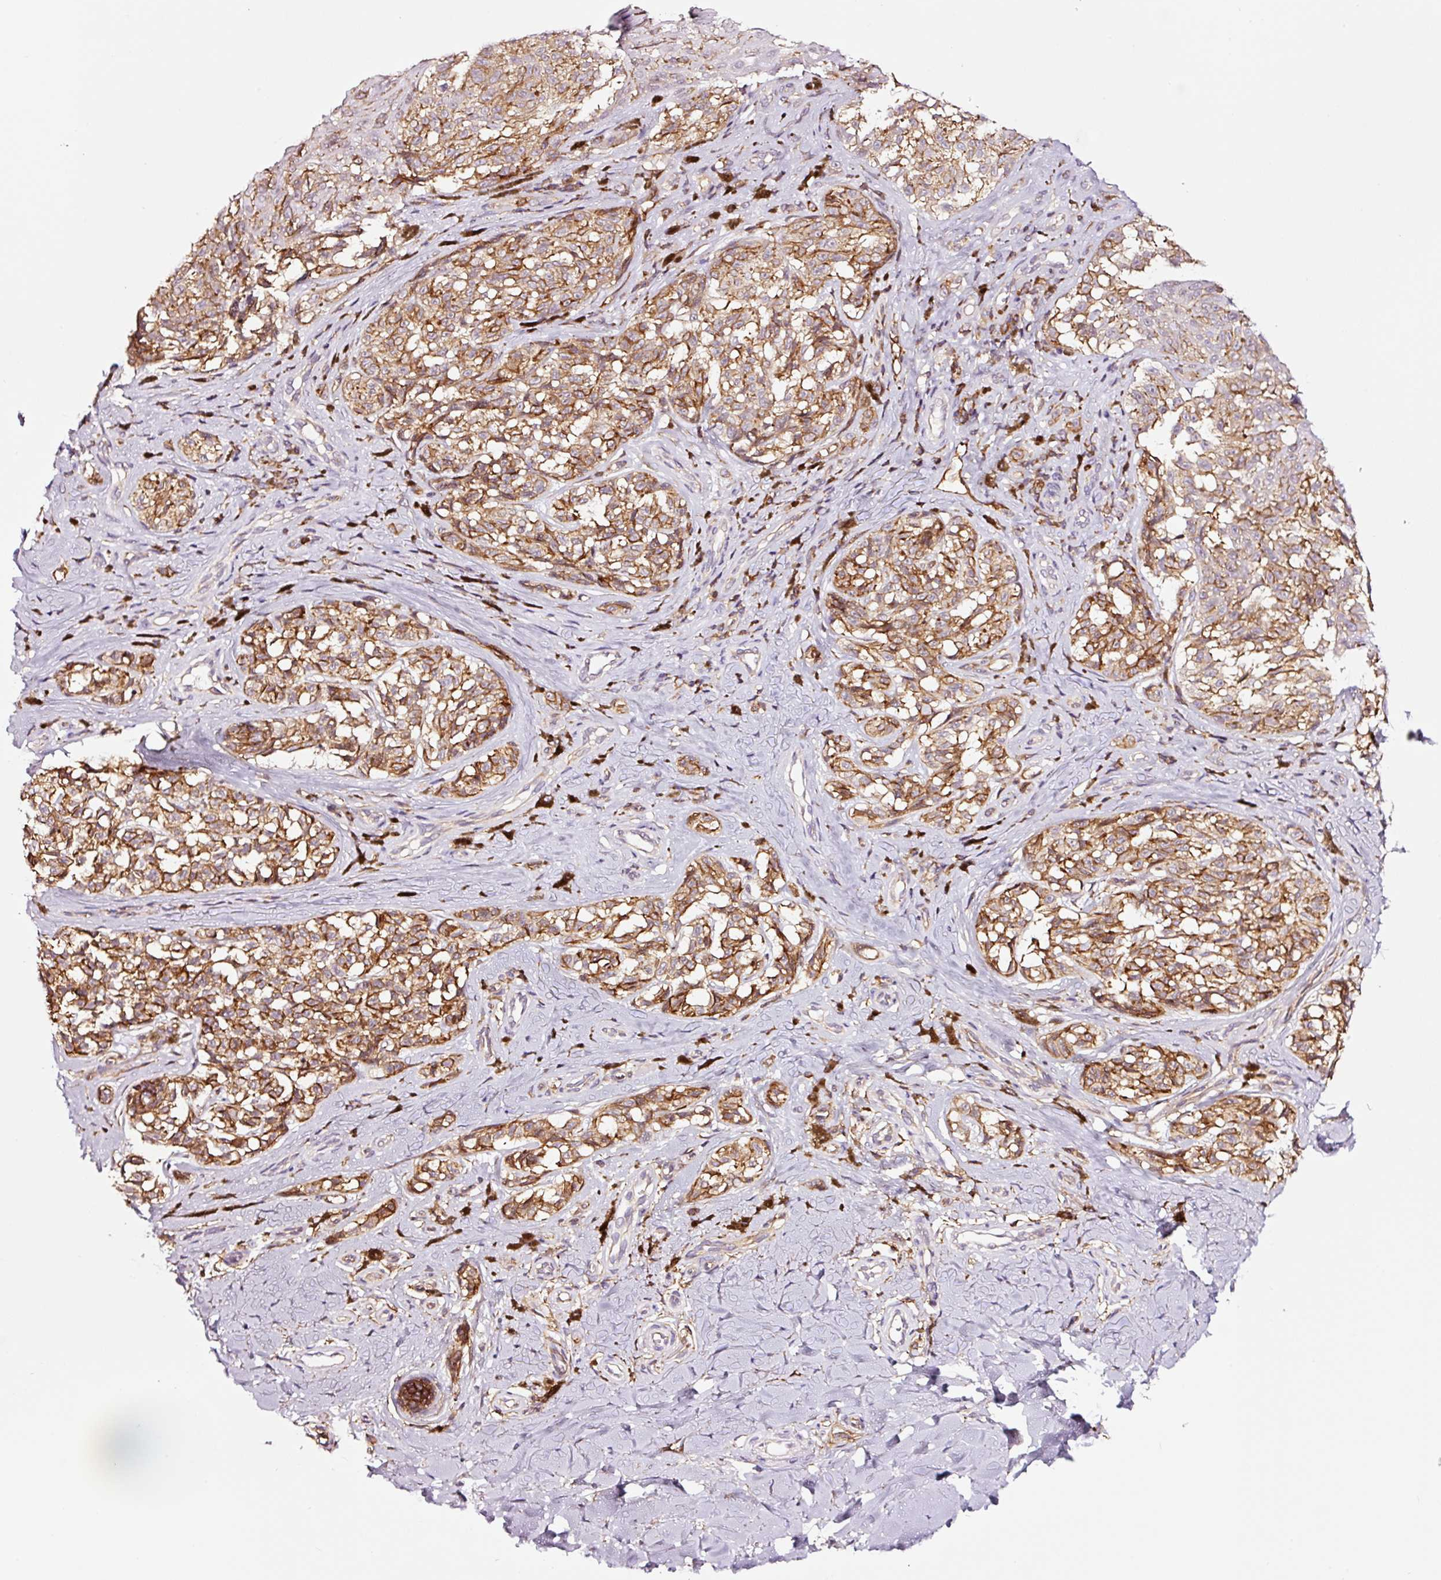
{"staining": {"intensity": "moderate", "quantity": ">75%", "location": "cytoplasmic/membranous"}, "tissue": "melanoma", "cell_type": "Tumor cells", "image_type": "cancer", "snomed": [{"axis": "morphology", "description": "Malignant melanoma, NOS"}, {"axis": "topography", "description": "Skin"}], "caption": "Immunohistochemistry (IHC) (DAB) staining of melanoma reveals moderate cytoplasmic/membranous protein positivity in about >75% of tumor cells.", "gene": "ADD3", "patient": {"sex": "female", "age": 65}}